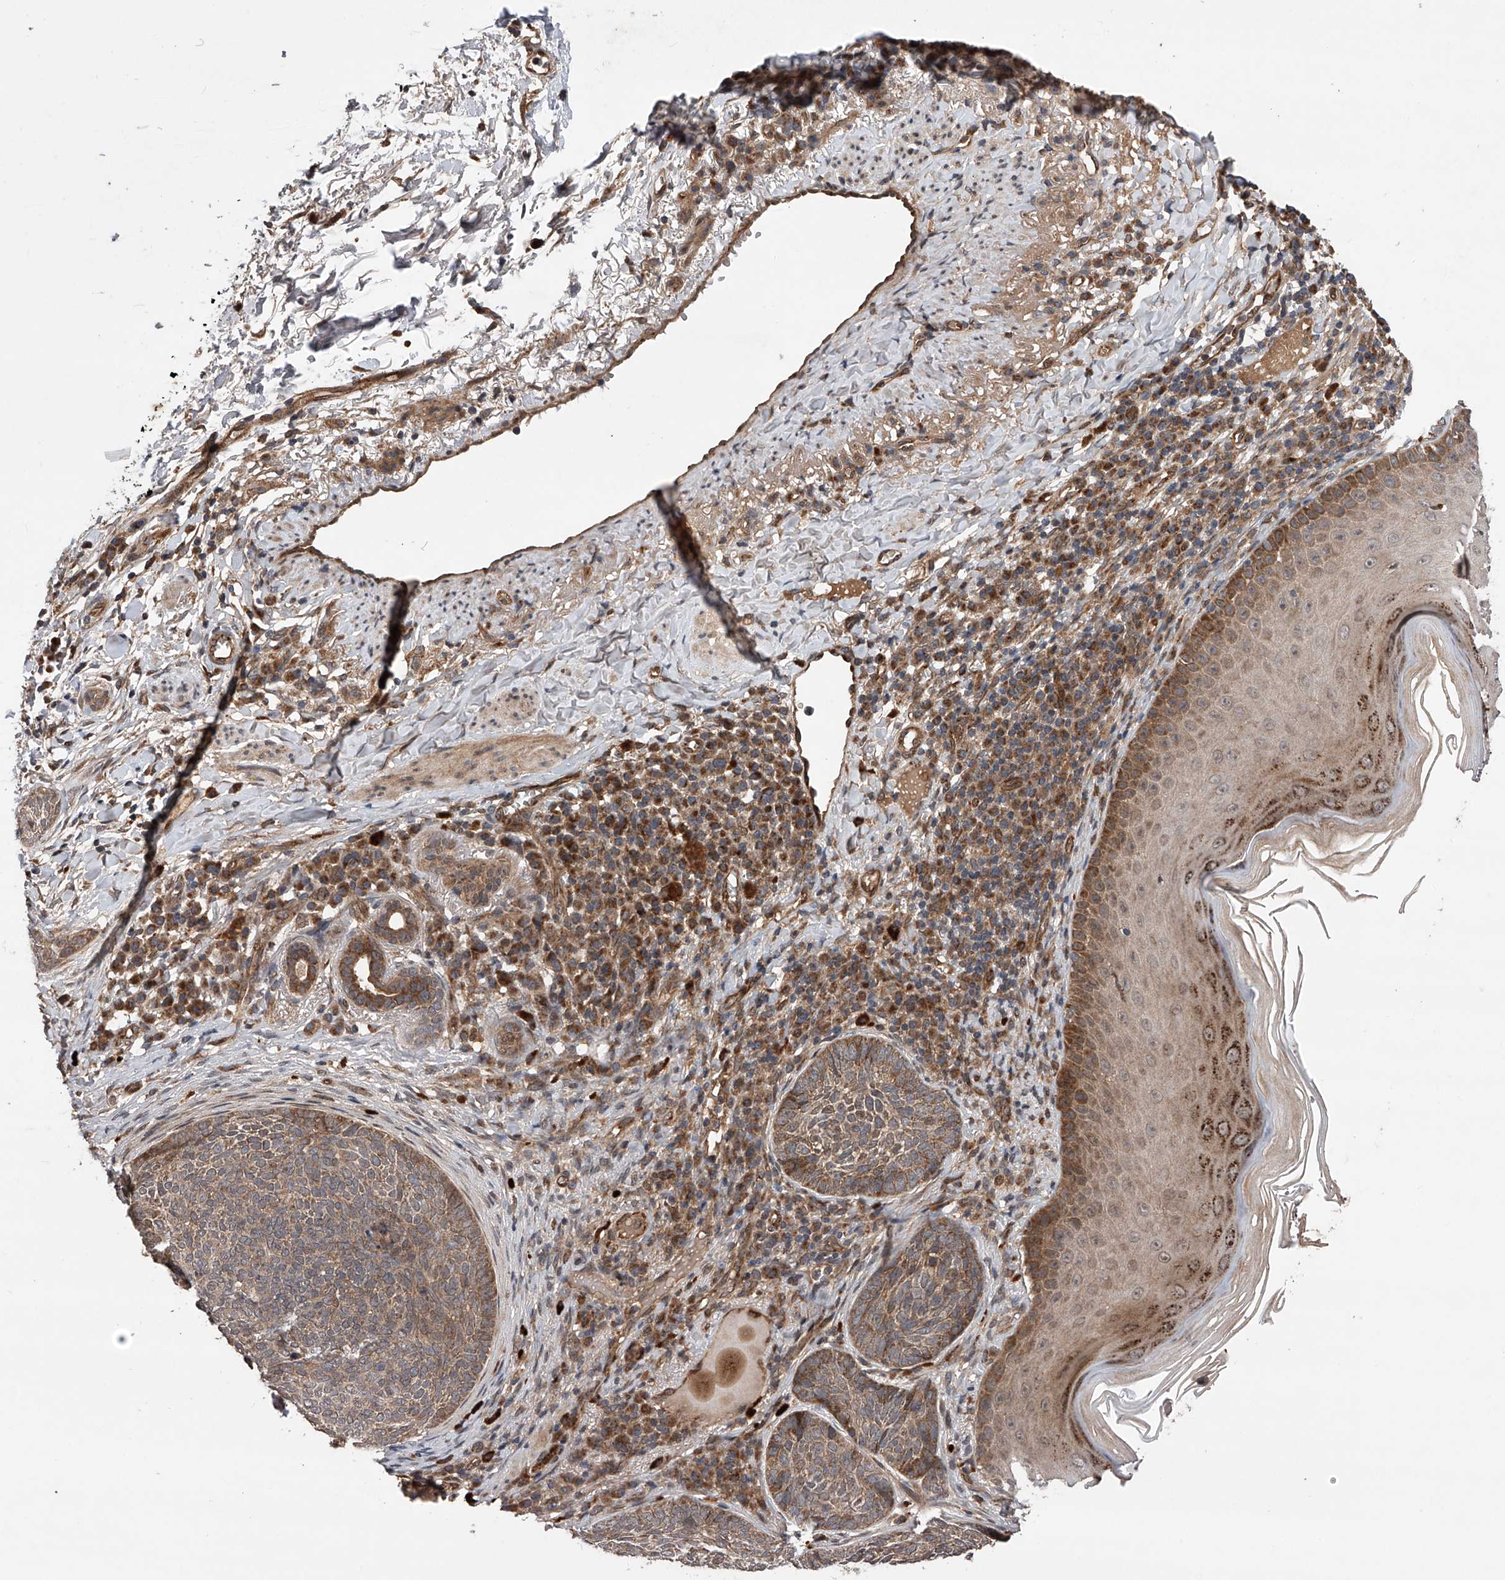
{"staining": {"intensity": "moderate", "quantity": ">75%", "location": "cytoplasmic/membranous,nuclear"}, "tissue": "skin cancer", "cell_type": "Tumor cells", "image_type": "cancer", "snomed": [{"axis": "morphology", "description": "Basal cell carcinoma"}, {"axis": "topography", "description": "Skin"}], "caption": "Immunohistochemical staining of human skin cancer (basal cell carcinoma) exhibits medium levels of moderate cytoplasmic/membranous and nuclear protein expression in about >75% of tumor cells.", "gene": "MAP3K11", "patient": {"sex": "male", "age": 85}}